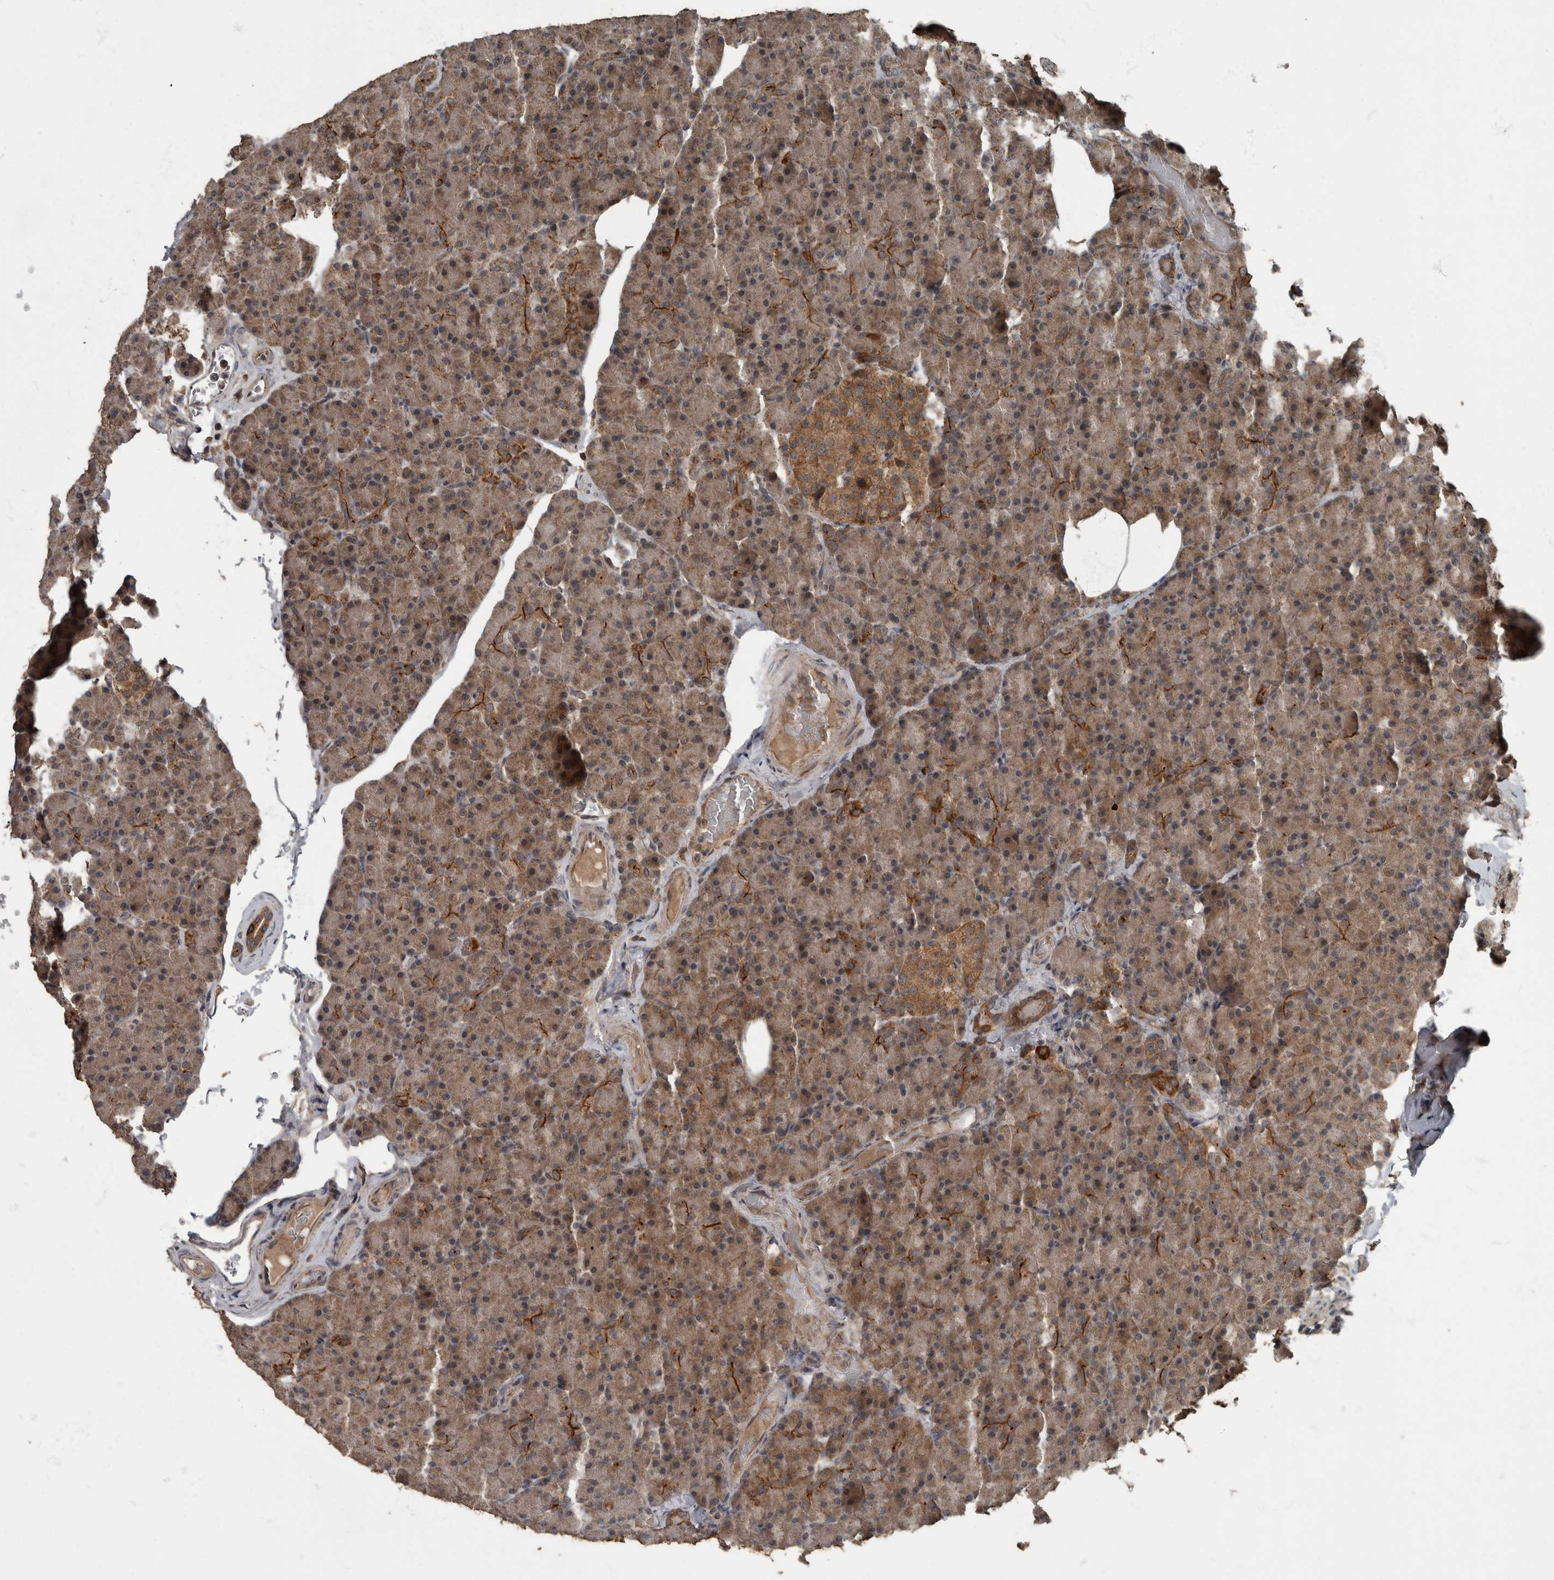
{"staining": {"intensity": "weak", "quantity": "25%-75%", "location": "cytoplasmic/membranous"}, "tissue": "pancreas", "cell_type": "Exocrine glandular cells", "image_type": "normal", "snomed": [{"axis": "morphology", "description": "Normal tissue, NOS"}, {"axis": "topography", "description": "Pancreas"}], "caption": "IHC micrograph of normal pancreas: human pancreas stained using immunohistochemistry displays low levels of weak protein expression localized specifically in the cytoplasmic/membranous of exocrine glandular cells, appearing as a cytoplasmic/membranous brown color.", "gene": "RABGGTB", "patient": {"sex": "female", "age": 43}}